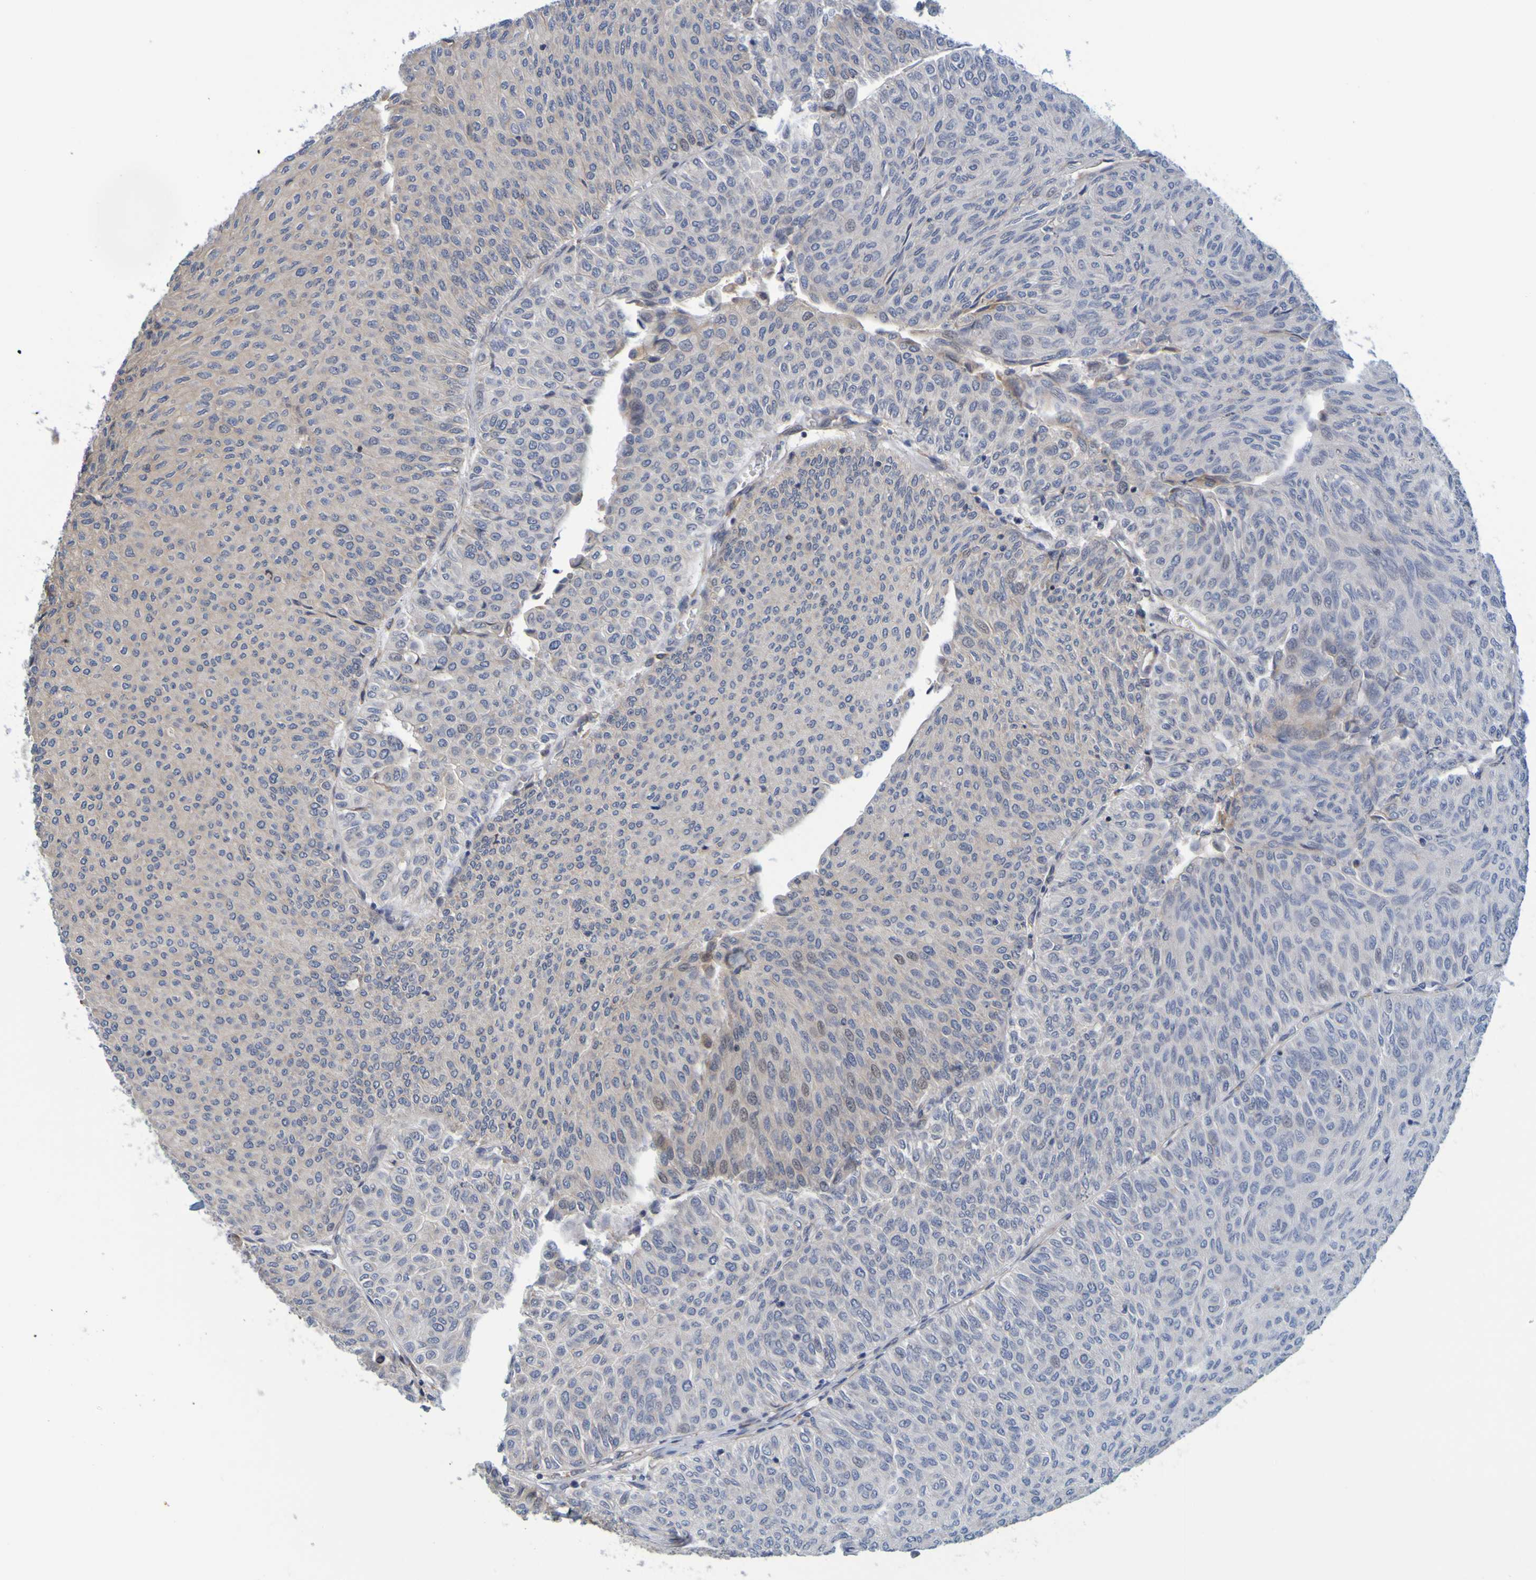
{"staining": {"intensity": "weak", "quantity": "<25%", "location": "cytoplasmic/membranous"}, "tissue": "urothelial cancer", "cell_type": "Tumor cells", "image_type": "cancer", "snomed": [{"axis": "morphology", "description": "Urothelial carcinoma, Low grade"}, {"axis": "topography", "description": "Urinary bladder"}], "caption": "This is an immunohistochemistry (IHC) histopathology image of human urothelial cancer. There is no expression in tumor cells.", "gene": "SIL1", "patient": {"sex": "male", "age": 78}}